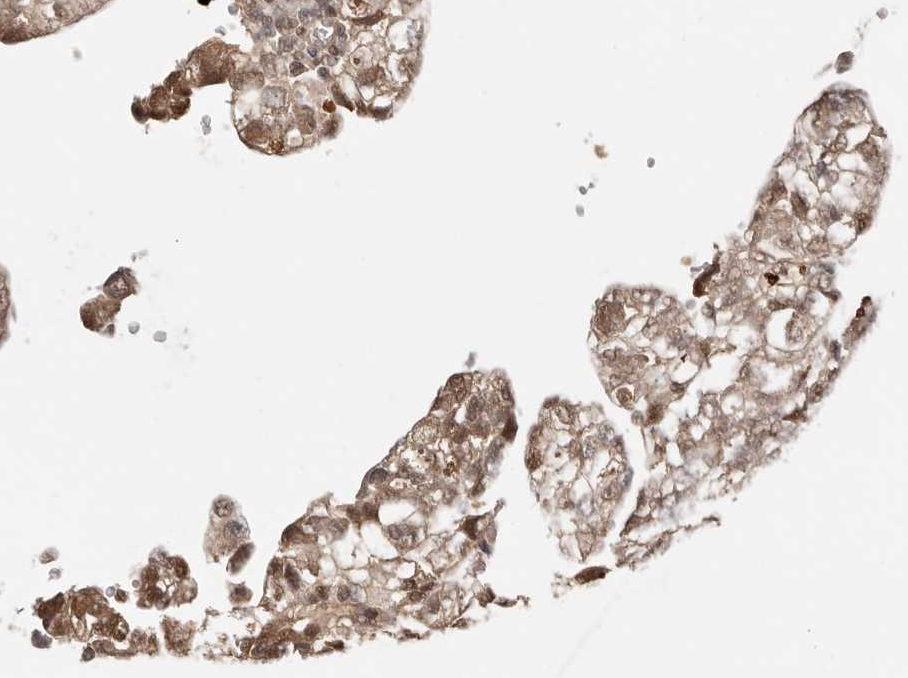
{"staining": {"intensity": "moderate", "quantity": ">75%", "location": "cytoplasmic/membranous,nuclear"}, "tissue": "testis cancer", "cell_type": "Tumor cells", "image_type": "cancer", "snomed": [{"axis": "morphology", "description": "Carcinoma, Embryonal, NOS"}, {"axis": "topography", "description": "Testis"}], "caption": "Human testis embryonal carcinoma stained with a brown dye reveals moderate cytoplasmic/membranous and nuclear positive expression in approximately >75% of tumor cells.", "gene": "PSMA5", "patient": {"sex": "male", "age": 36}}